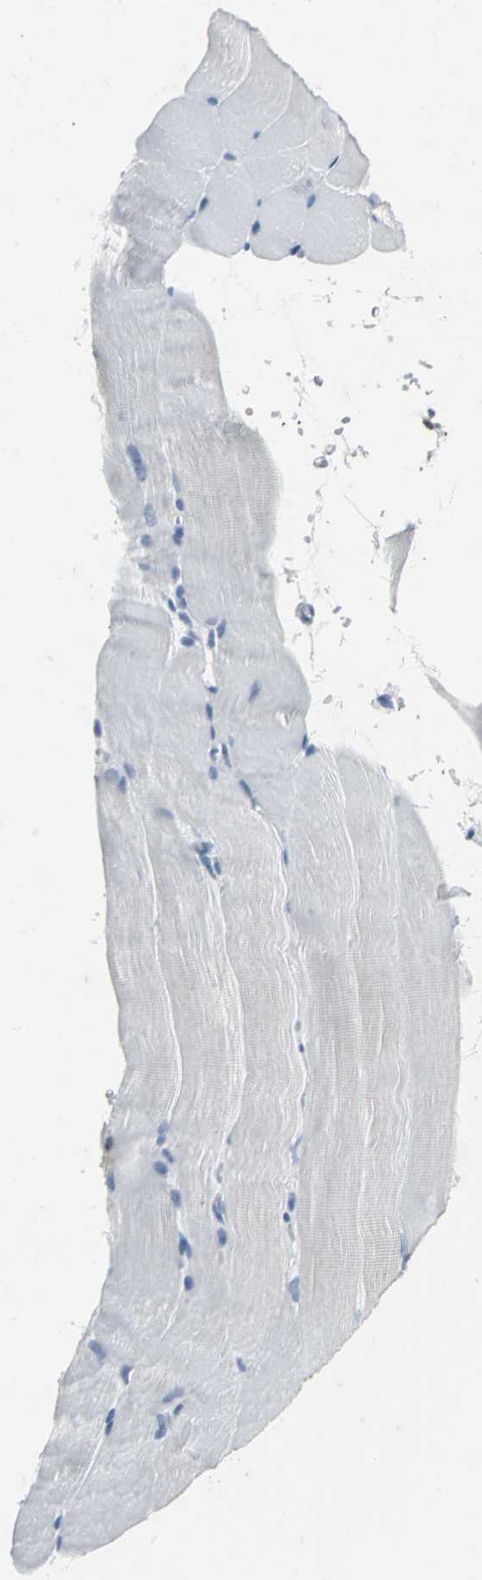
{"staining": {"intensity": "negative", "quantity": "none", "location": "none"}, "tissue": "skeletal muscle", "cell_type": "Myocytes", "image_type": "normal", "snomed": [{"axis": "morphology", "description": "Normal tissue, NOS"}, {"axis": "topography", "description": "Skeletal muscle"}], "caption": "Immunohistochemistry micrograph of normal human skeletal muscle stained for a protein (brown), which displays no staining in myocytes.", "gene": "IQGAP2", "patient": {"sex": "female", "age": 37}}